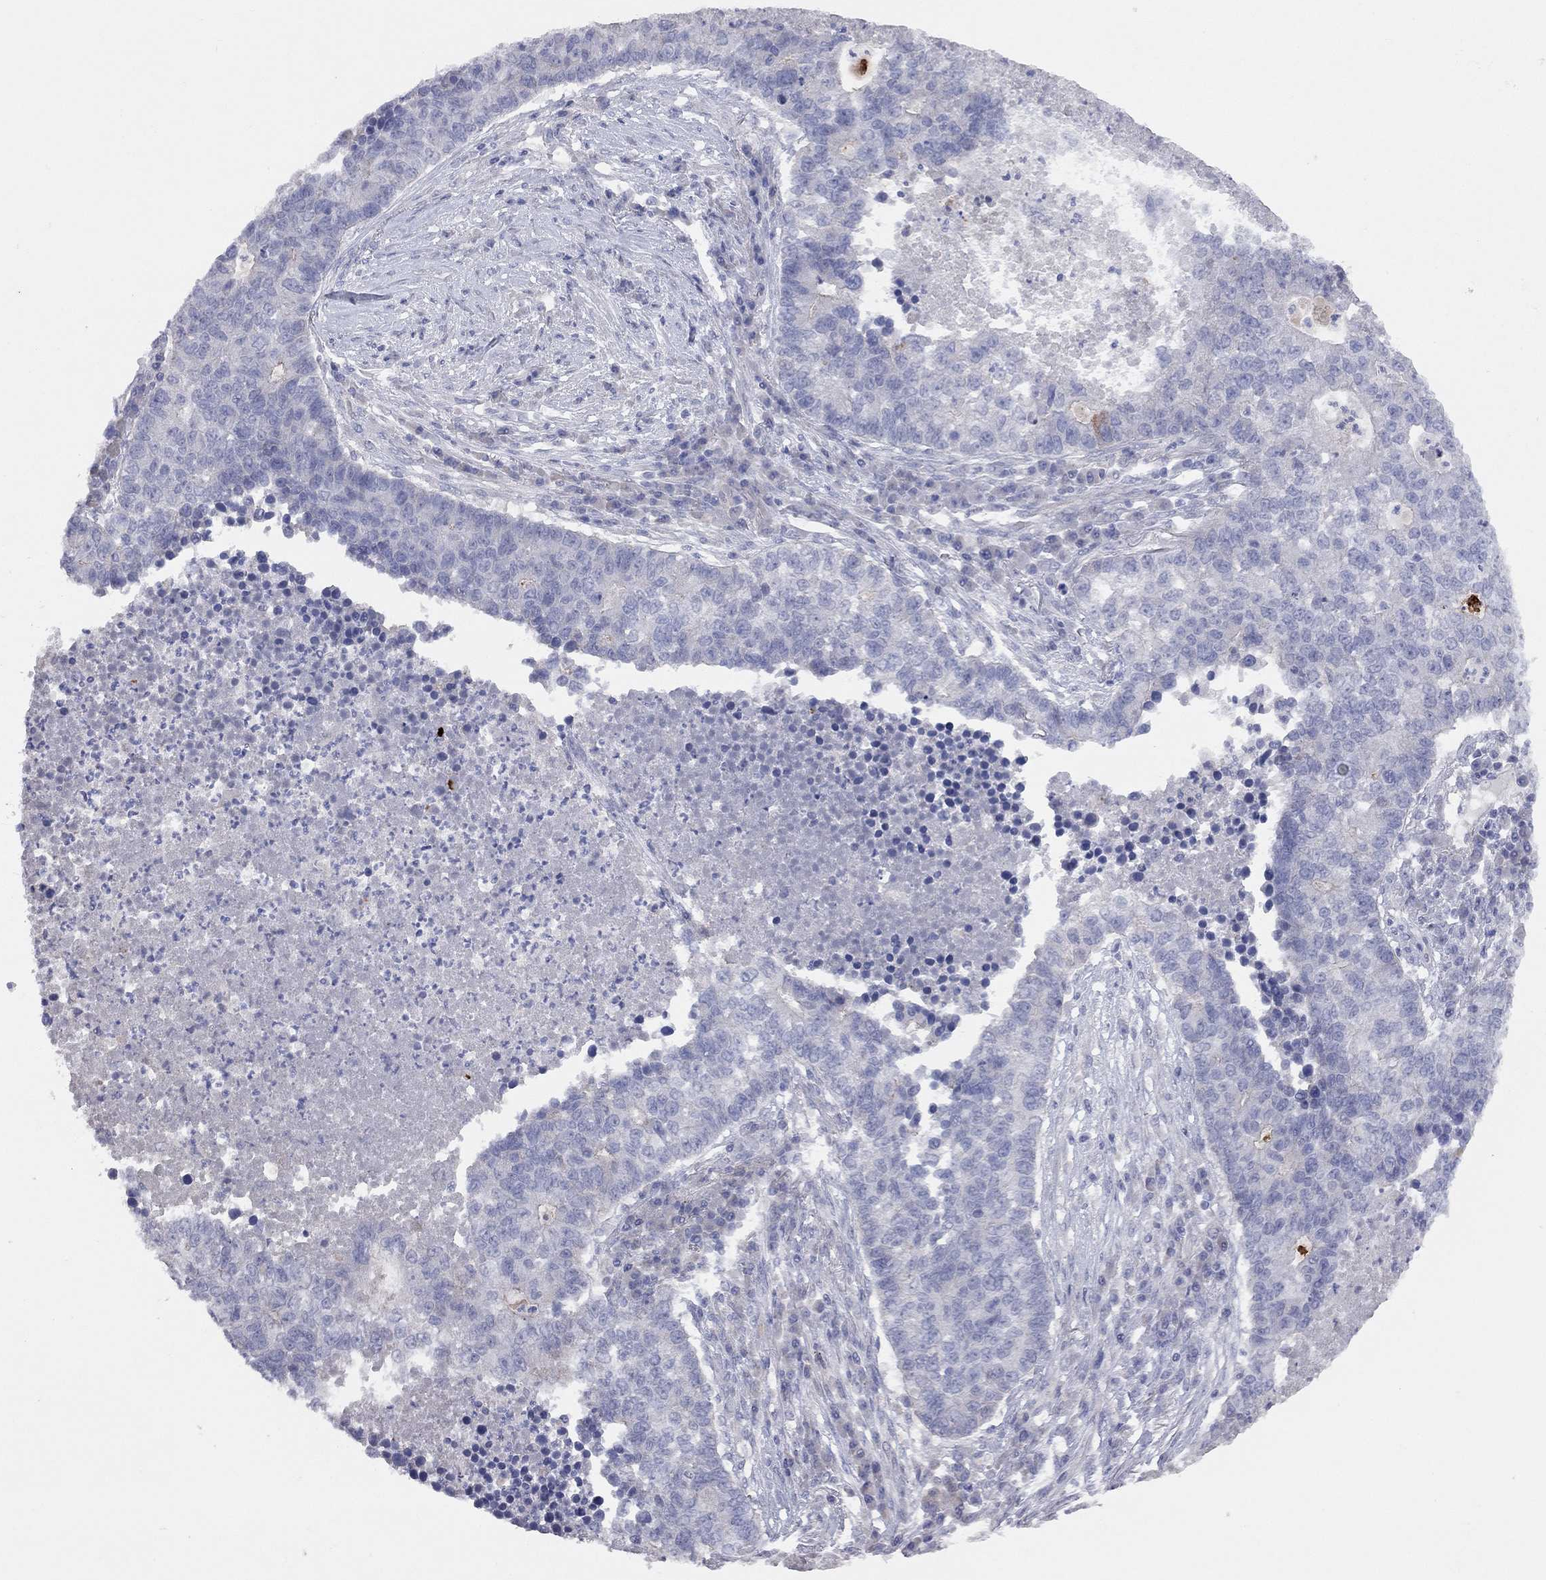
{"staining": {"intensity": "negative", "quantity": "none", "location": "none"}, "tissue": "lung cancer", "cell_type": "Tumor cells", "image_type": "cancer", "snomed": [{"axis": "morphology", "description": "Adenocarcinoma, NOS"}, {"axis": "topography", "description": "Lung"}], "caption": "Immunohistochemical staining of lung cancer (adenocarcinoma) shows no significant positivity in tumor cells. (DAB (3,3'-diaminobenzidine) immunohistochemistry (IHC) with hematoxylin counter stain).", "gene": "KCNB1", "patient": {"sex": "male", "age": 57}}